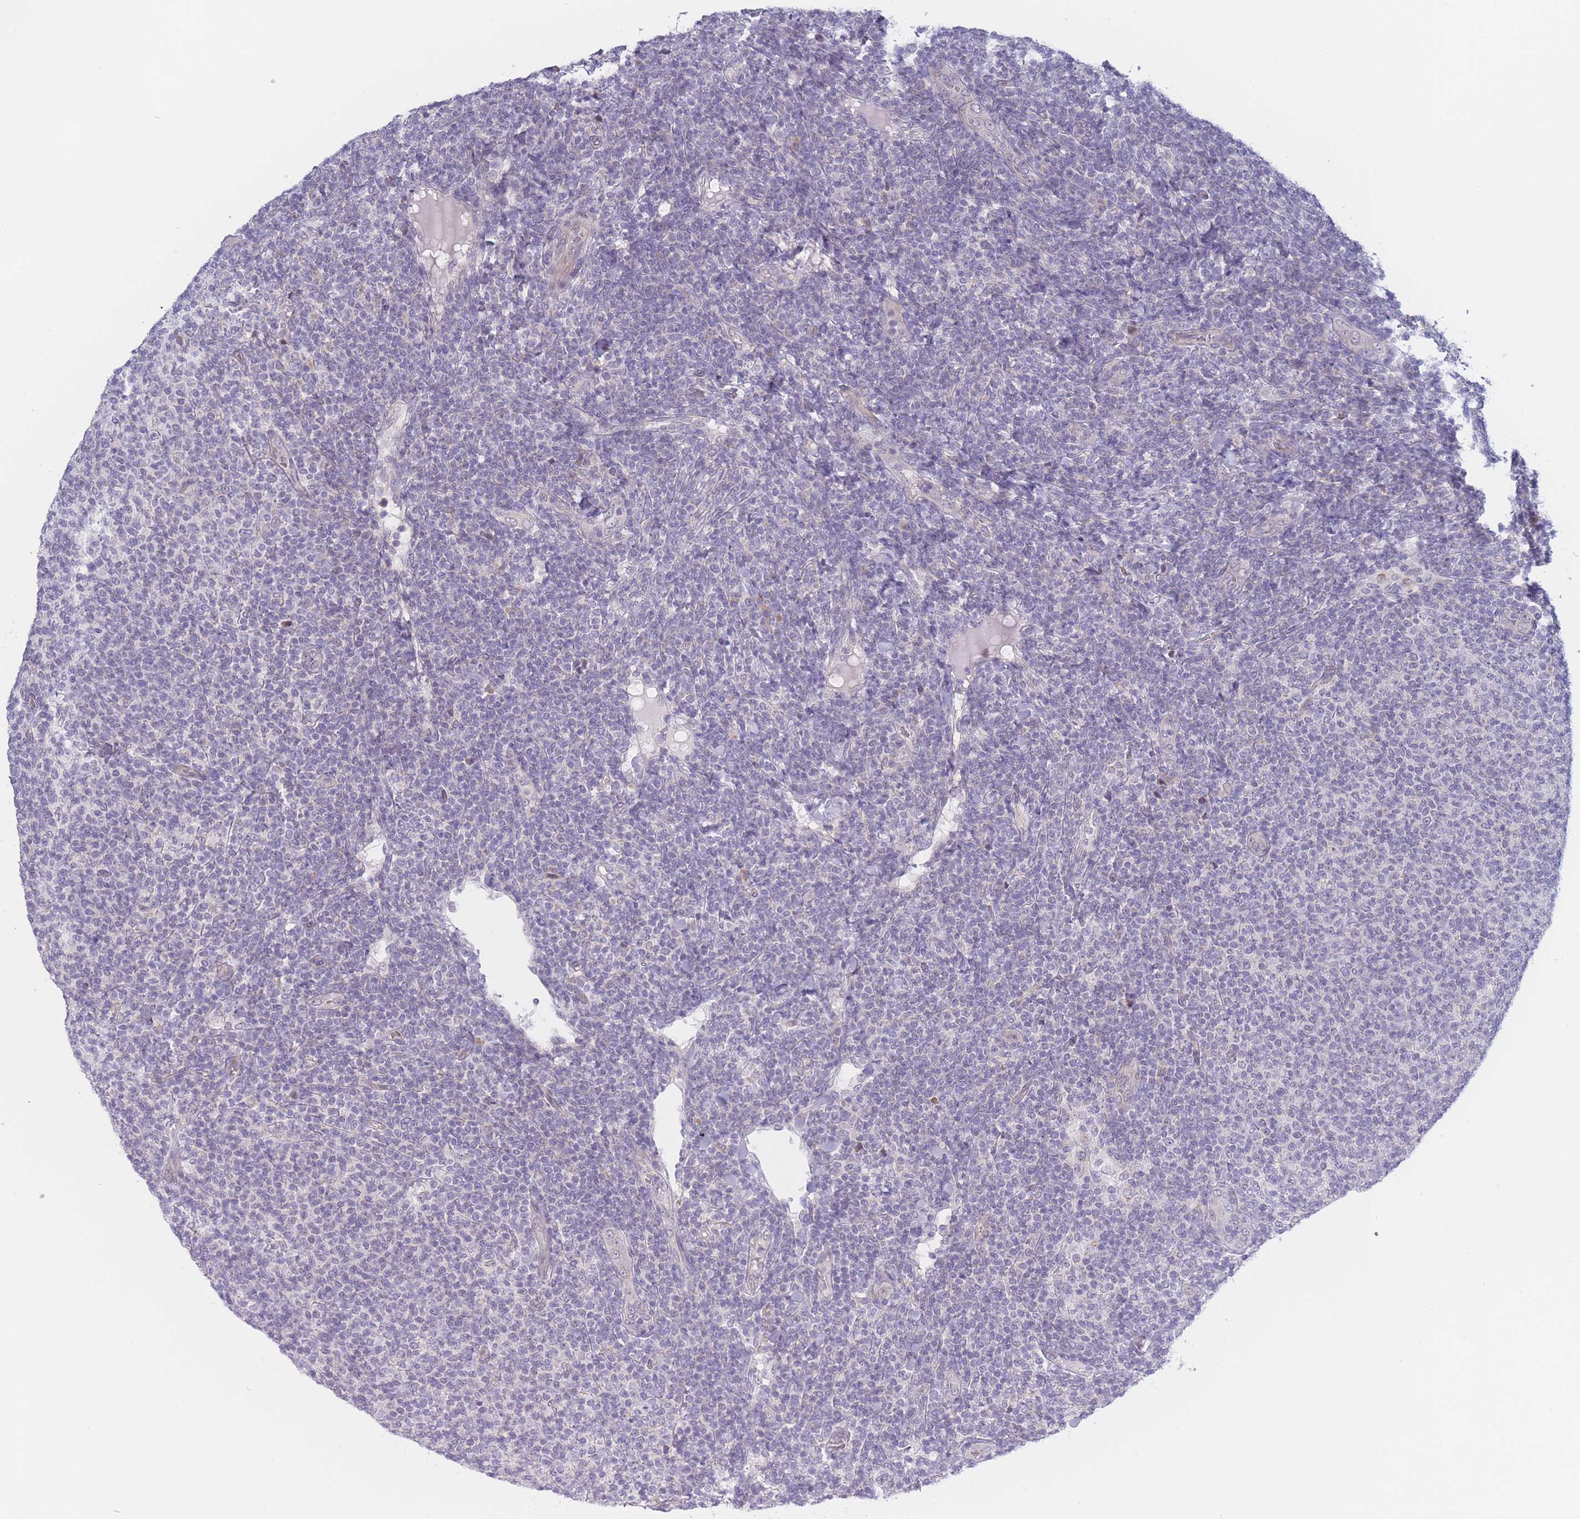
{"staining": {"intensity": "negative", "quantity": "none", "location": "none"}, "tissue": "lymphoma", "cell_type": "Tumor cells", "image_type": "cancer", "snomed": [{"axis": "morphology", "description": "Malignant lymphoma, non-Hodgkin's type, Low grade"}, {"axis": "topography", "description": "Lymph node"}], "caption": "Immunohistochemistry (IHC) of human lymphoma displays no staining in tumor cells.", "gene": "FAM227B", "patient": {"sex": "male", "age": 66}}